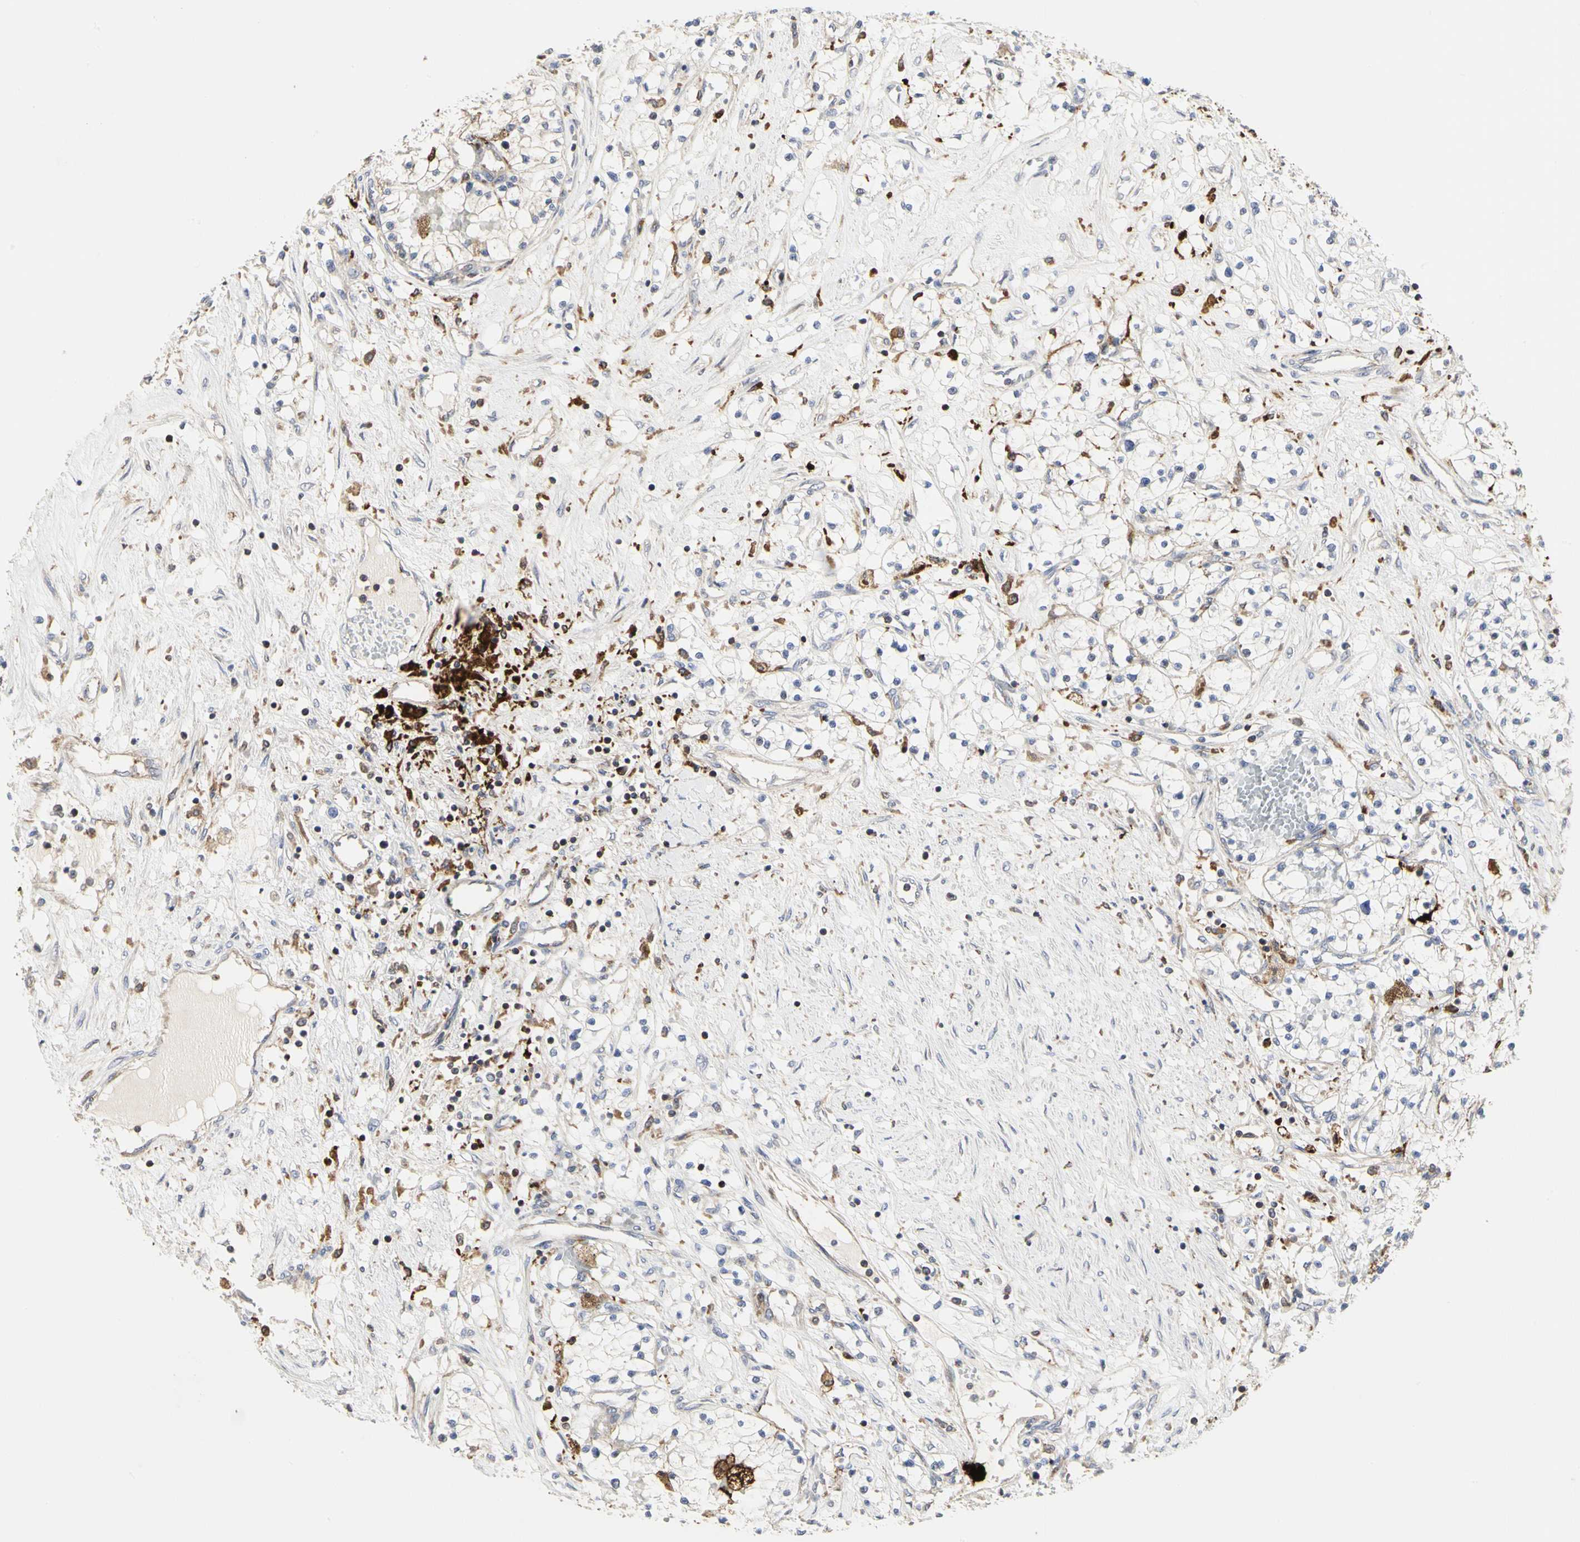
{"staining": {"intensity": "weak", "quantity": "<25%", "location": "cytoplasmic/membranous"}, "tissue": "renal cancer", "cell_type": "Tumor cells", "image_type": "cancer", "snomed": [{"axis": "morphology", "description": "Adenocarcinoma, NOS"}, {"axis": "topography", "description": "Kidney"}], "caption": "IHC photomicrograph of neoplastic tissue: renal adenocarcinoma stained with DAB (3,3'-diaminobenzidine) demonstrates no significant protein staining in tumor cells.", "gene": "NAPG", "patient": {"sex": "male", "age": 68}}